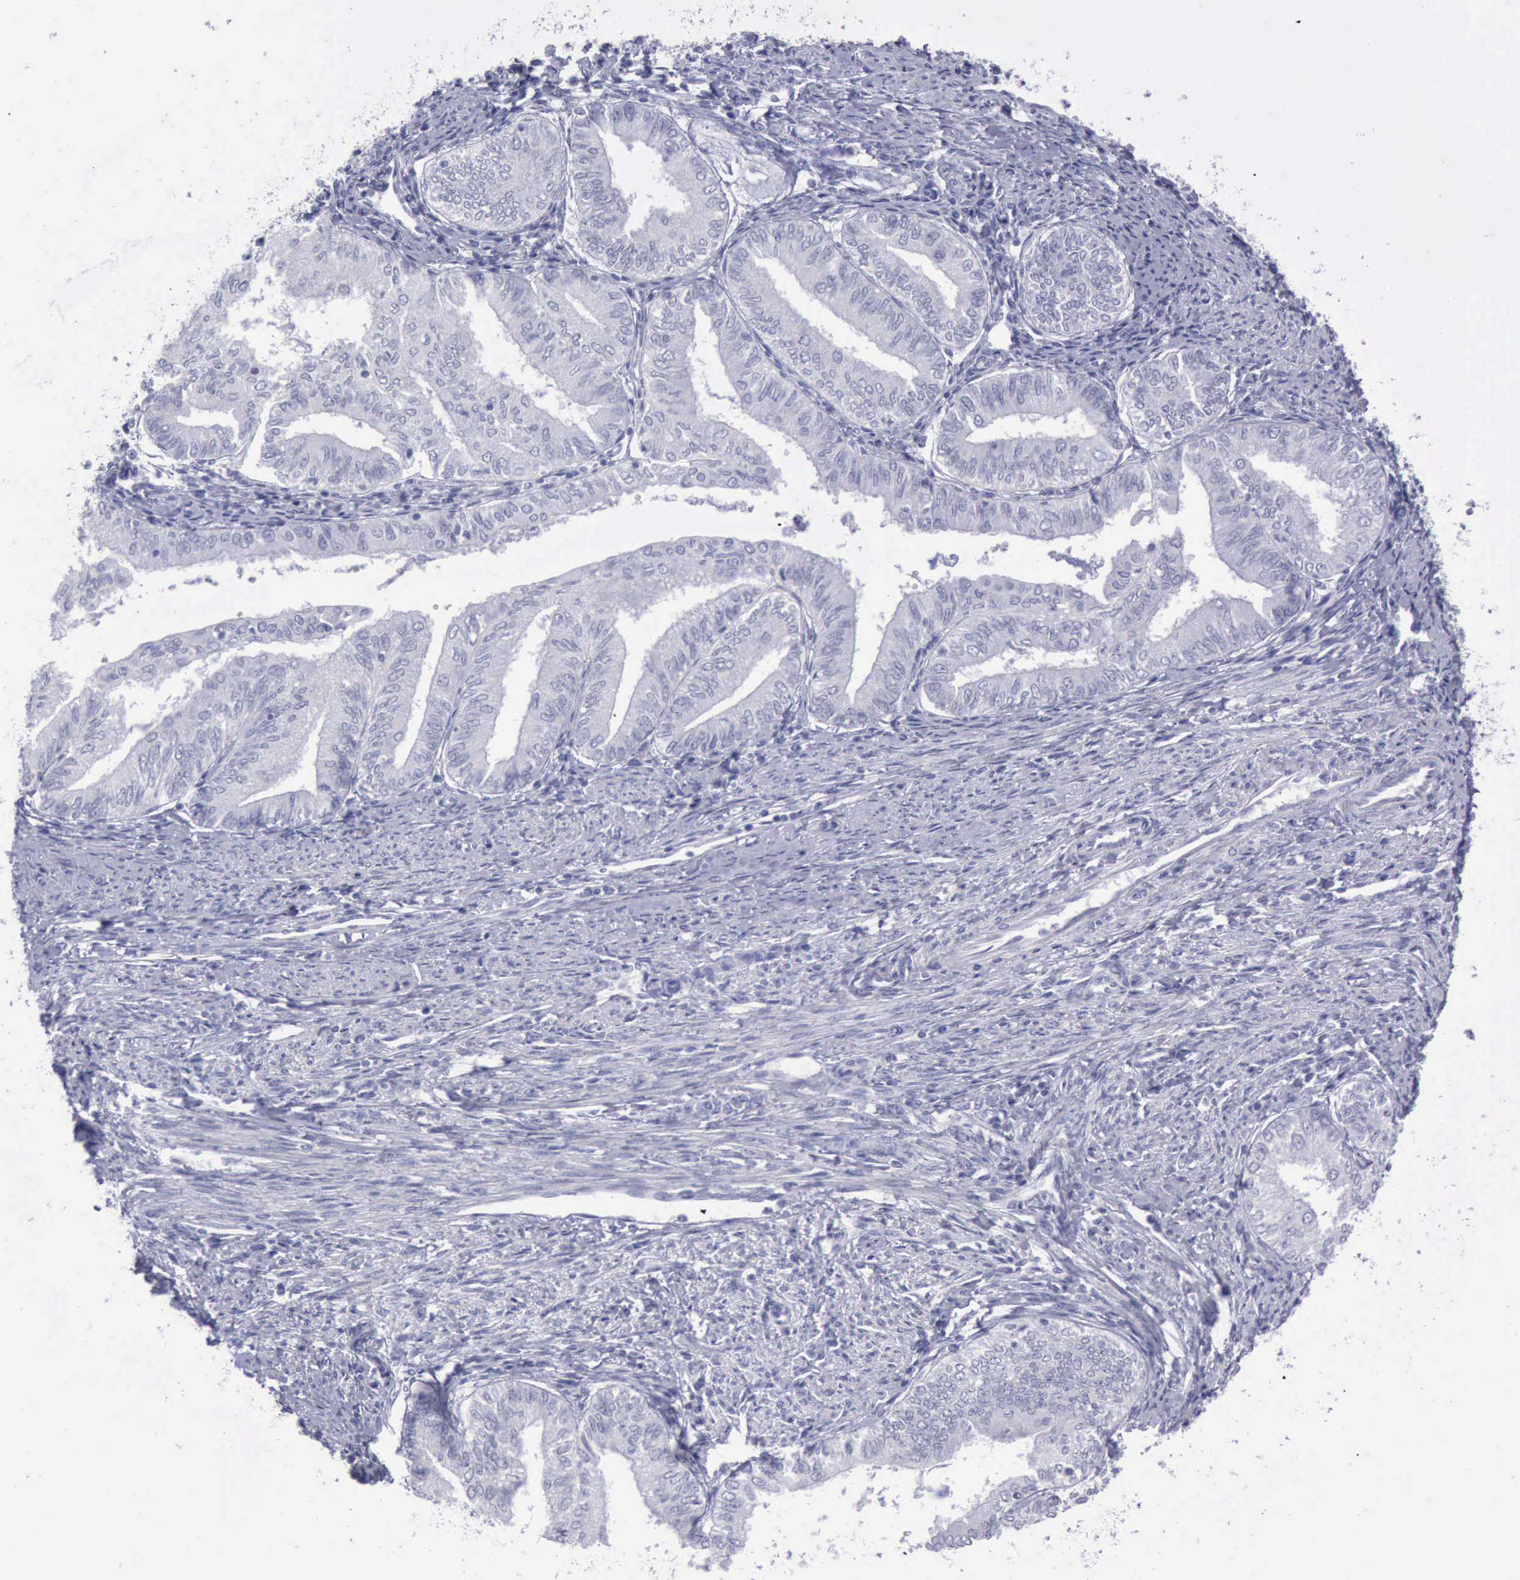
{"staining": {"intensity": "negative", "quantity": "none", "location": "none"}, "tissue": "endometrial cancer", "cell_type": "Tumor cells", "image_type": "cancer", "snomed": [{"axis": "morphology", "description": "Adenocarcinoma, NOS"}, {"axis": "topography", "description": "Endometrium"}], "caption": "Image shows no protein positivity in tumor cells of endometrial cancer tissue.", "gene": "KRT13", "patient": {"sex": "female", "age": 66}}